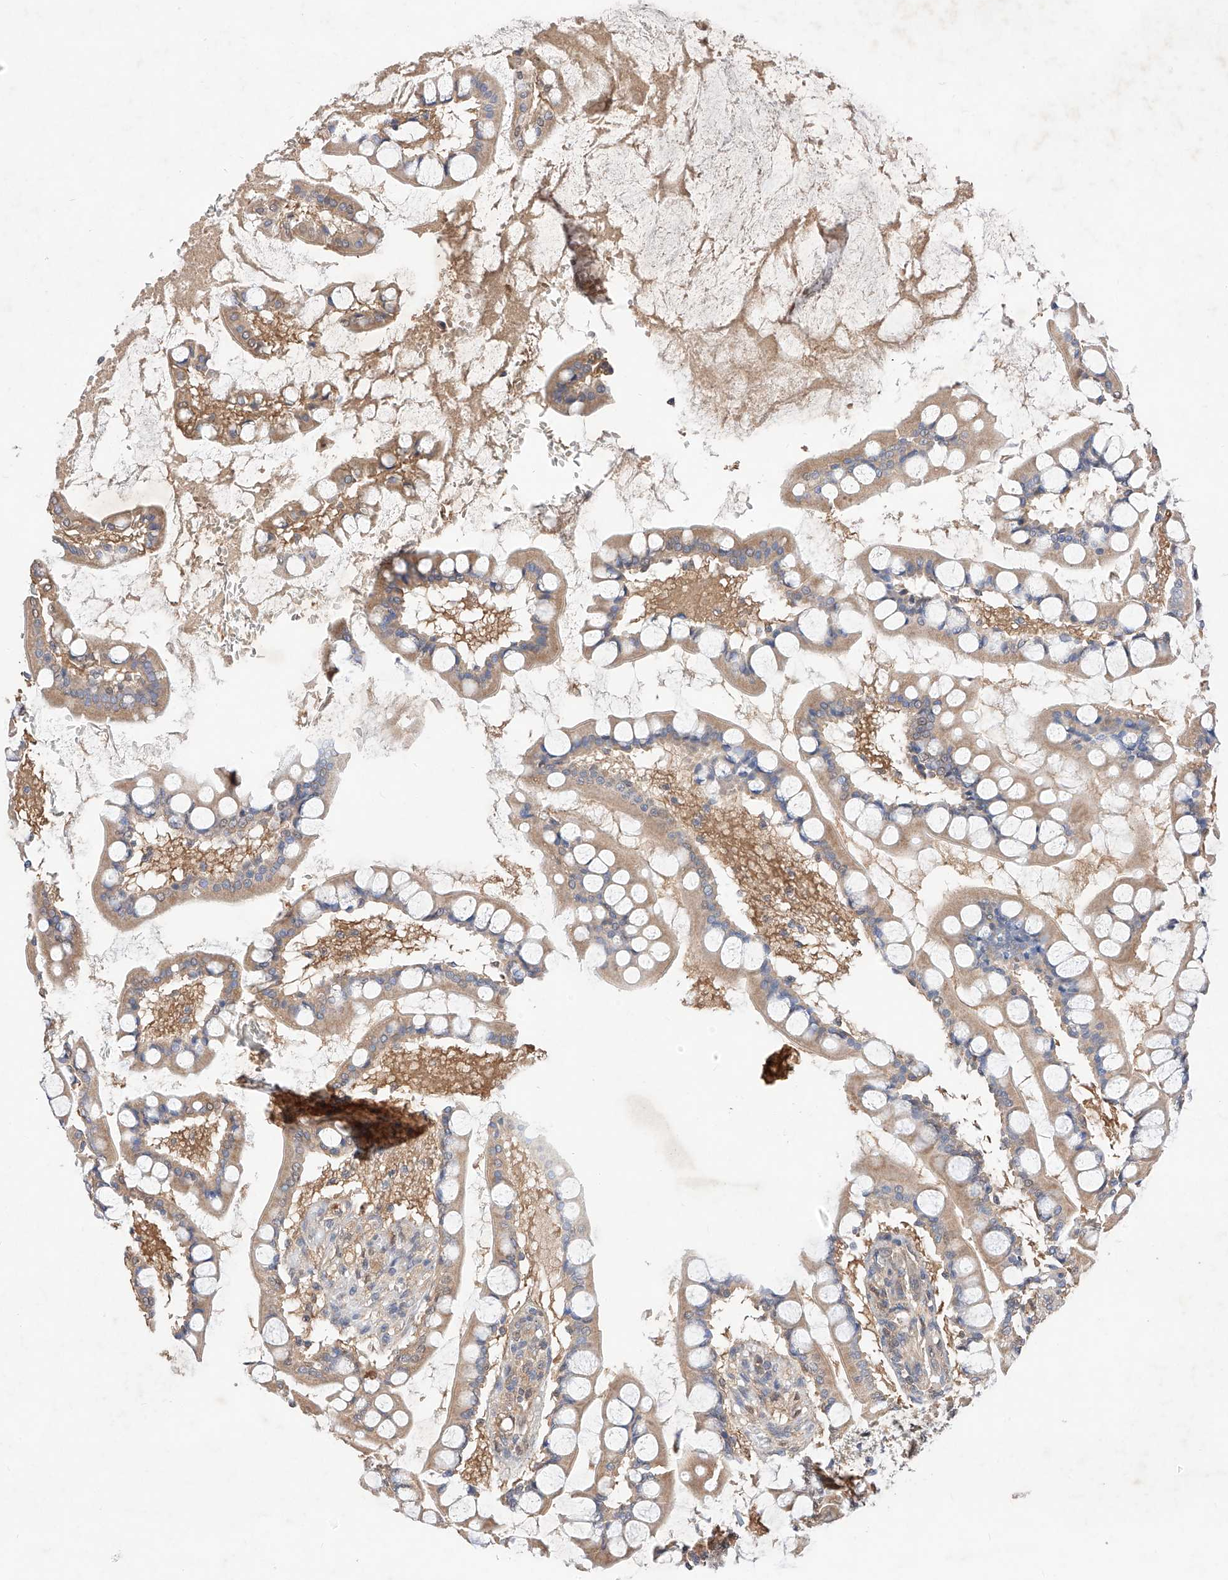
{"staining": {"intensity": "moderate", "quantity": ">75%", "location": "cytoplasmic/membranous,nuclear"}, "tissue": "small intestine", "cell_type": "Glandular cells", "image_type": "normal", "snomed": [{"axis": "morphology", "description": "Normal tissue, NOS"}, {"axis": "topography", "description": "Small intestine"}], "caption": "Human small intestine stained for a protein (brown) shows moderate cytoplasmic/membranous,nuclear positive positivity in about >75% of glandular cells.", "gene": "ZSCAN4", "patient": {"sex": "male", "age": 52}}